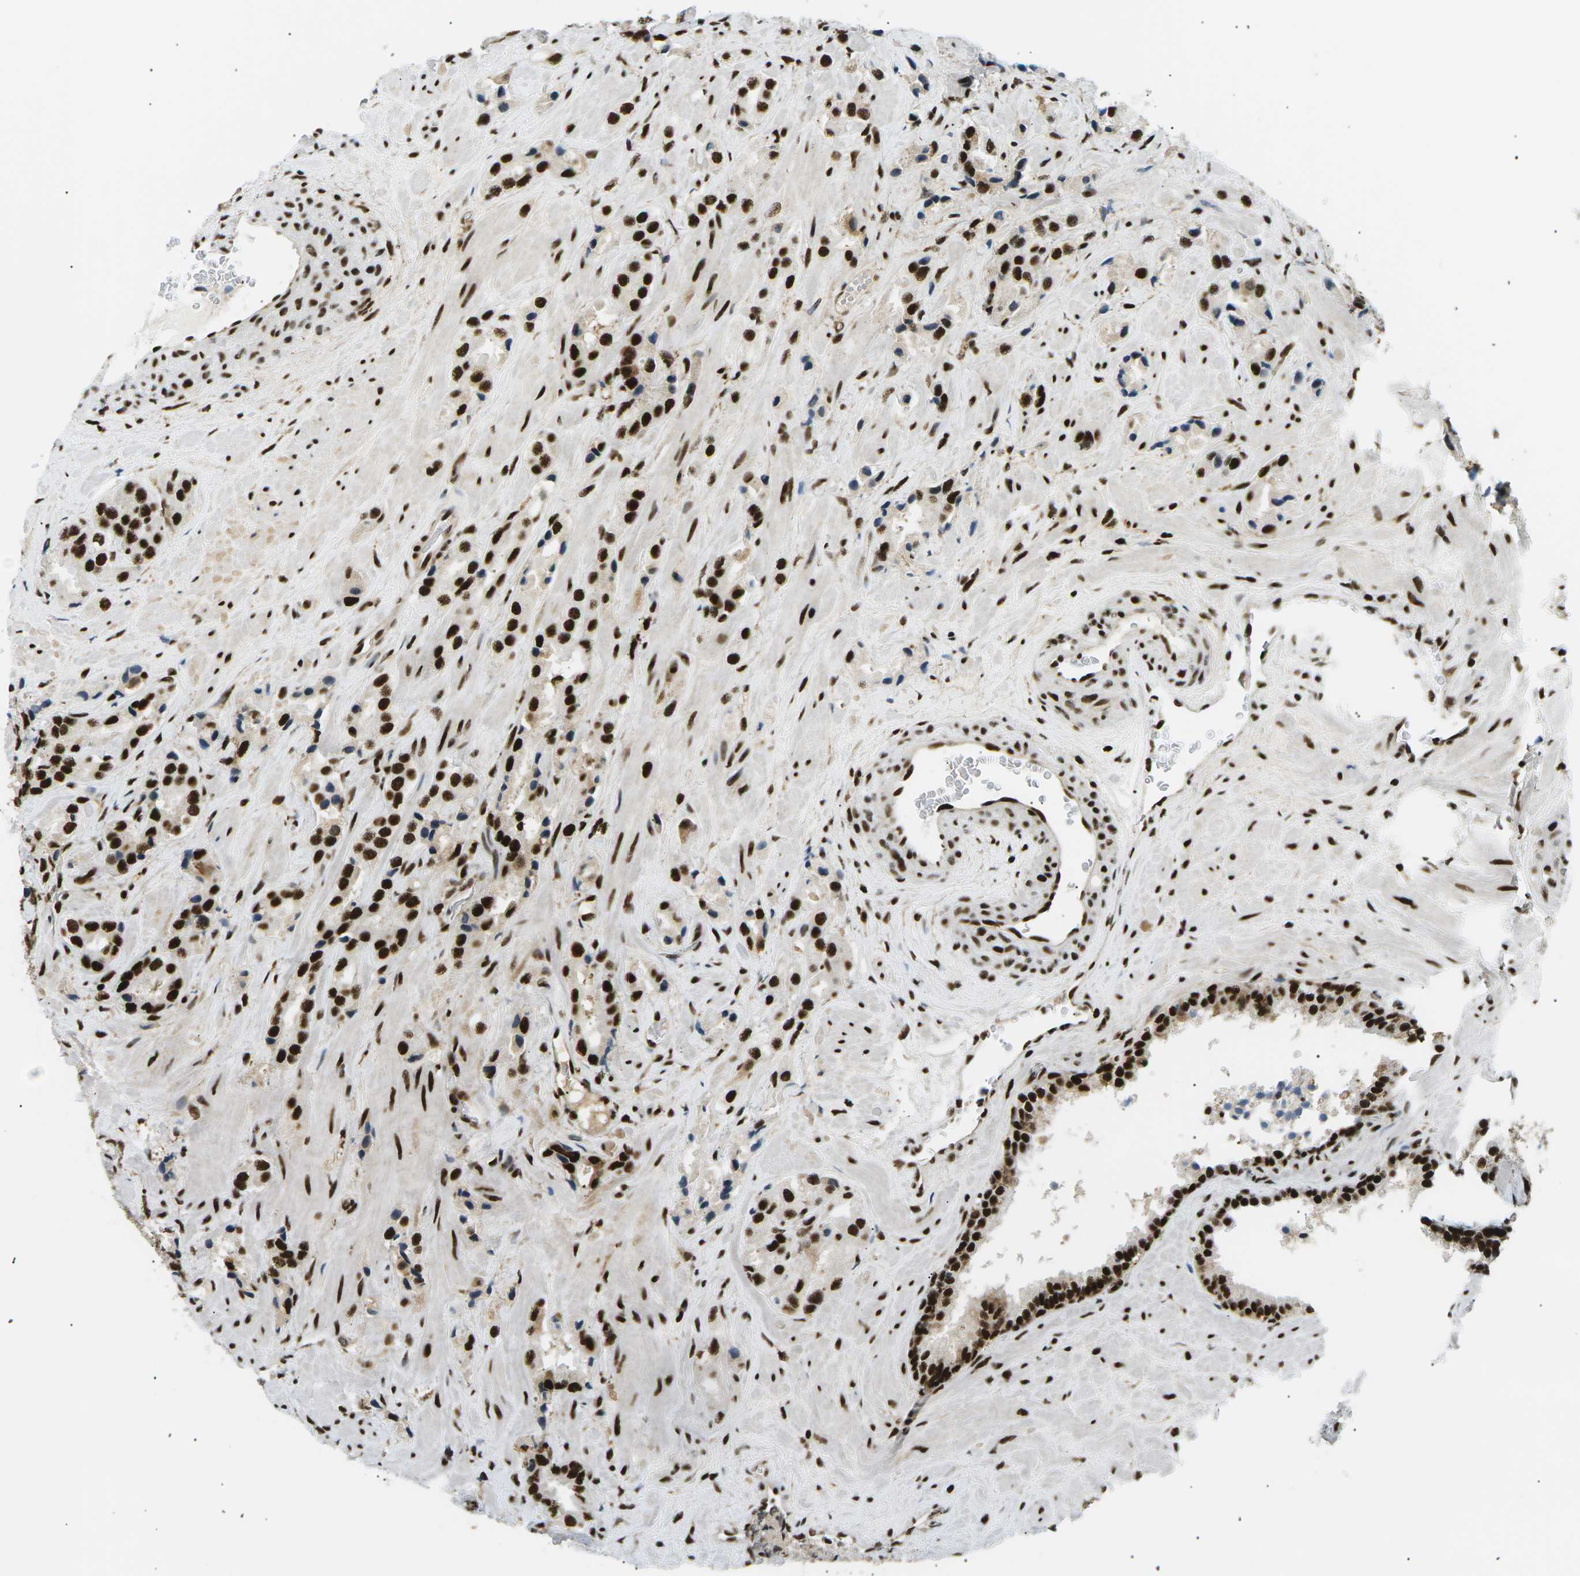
{"staining": {"intensity": "strong", "quantity": ">75%", "location": "nuclear"}, "tissue": "prostate cancer", "cell_type": "Tumor cells", "image_type": "cancer", "snomed": [{"axis": "morphology", "description": "Adenocarcinoma, High grade"}, {"axis": "topography", "description": "Prostate"}], "caption": "Protein expression analysis of human prostate cancer (high-grade adenocarcinoma) reveals strong nuclear expression in approximately >75% of tumor cells.", "gene": "RPA2", "patient": {"sex": "male", "age": 64}}